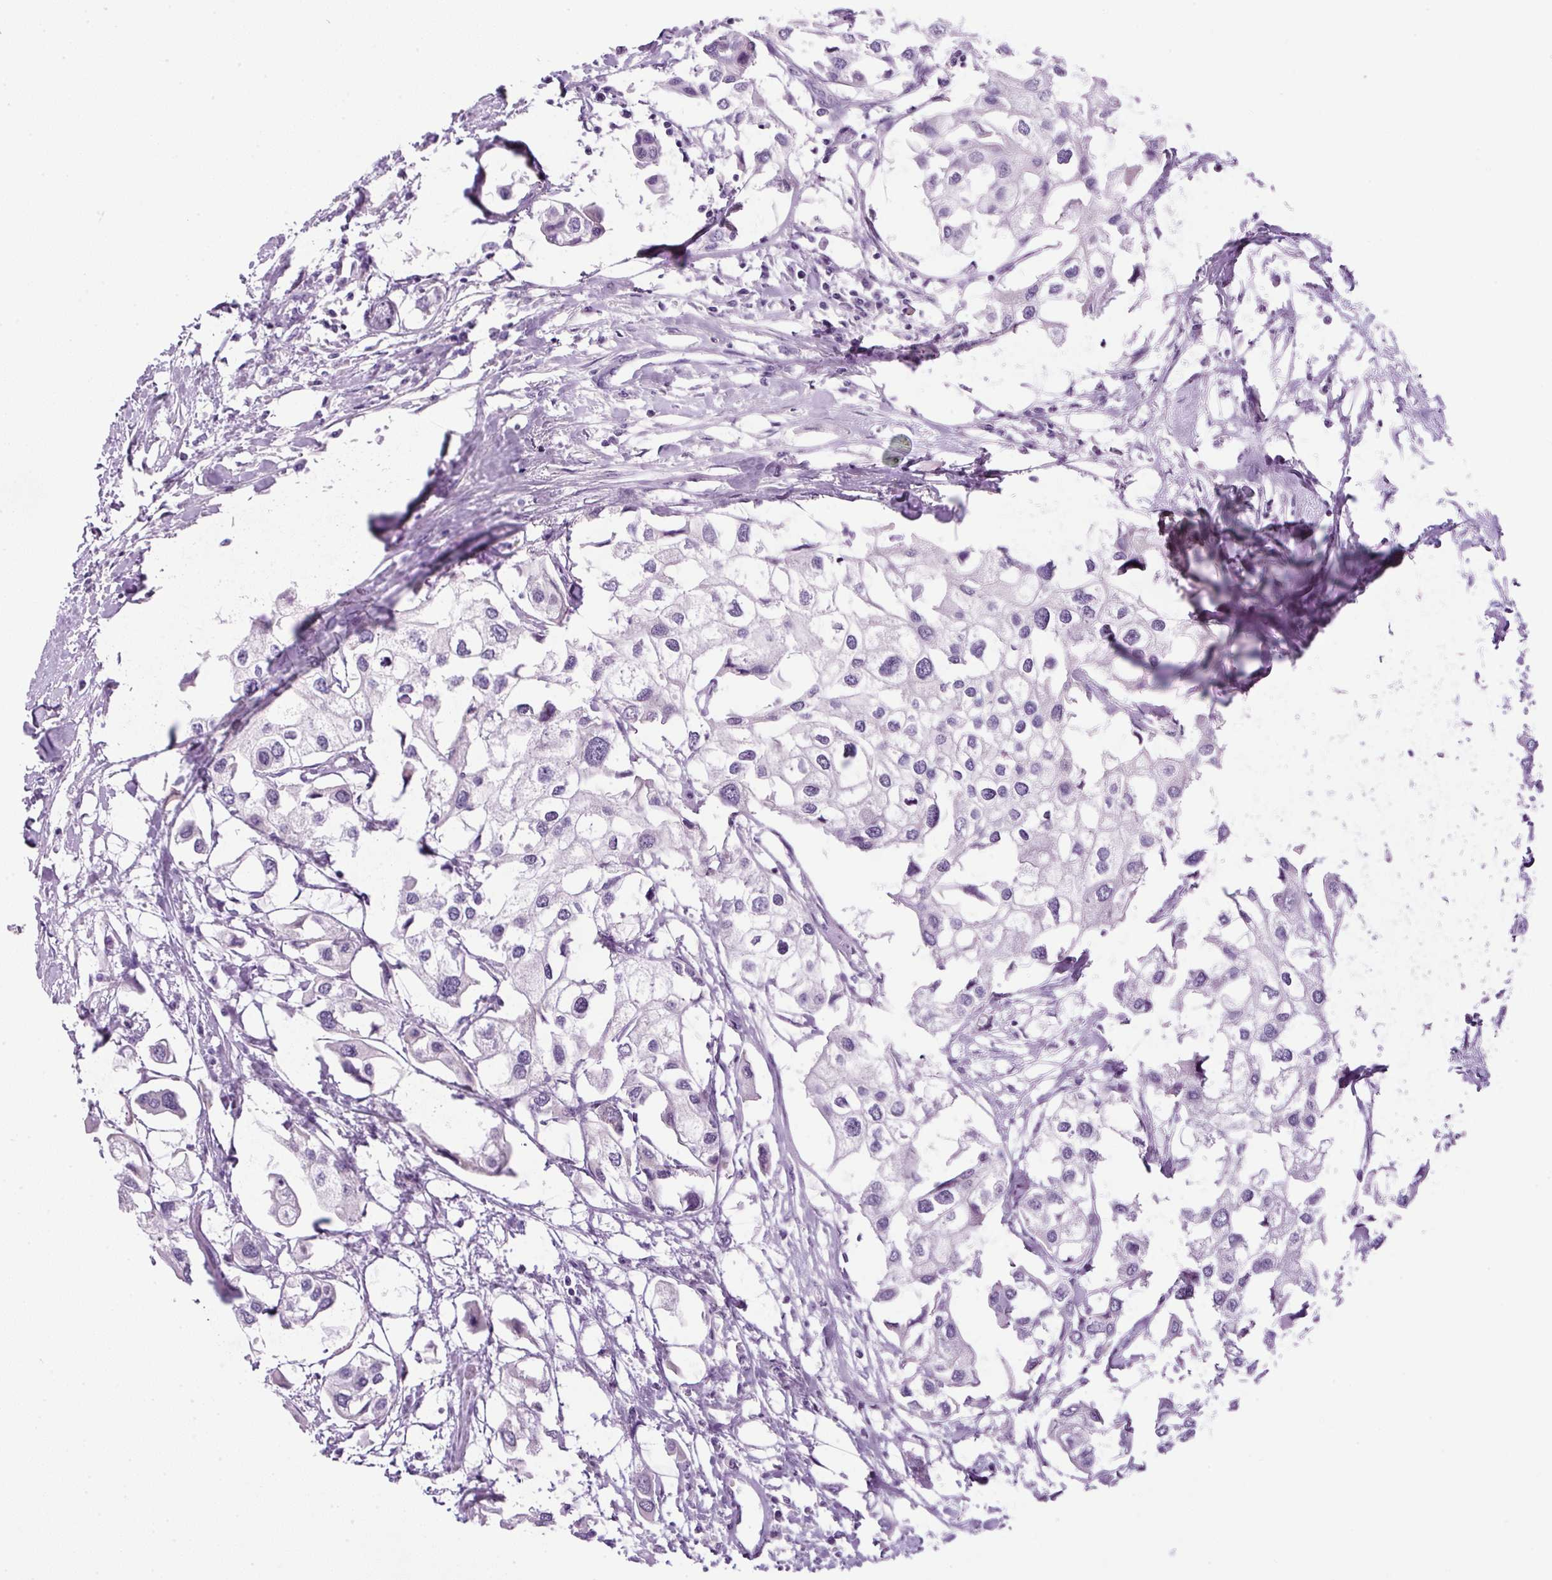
{"staining": {"intensity": "negative", "quantity": "none", "location": "none"}, "tissue": "urothelial cancer", "cell_type": "Tumor cells", "image_type": "cancer", "snomed": [{"axis": "morphology", "description": "Urothelial carcinoma, High grade"}, {"axis": "topography", "description": "Urinary bladder"}], "caption": "A high-resolution histopathology image shows immunohistochemistry staining of urothelial cancer, which displays no significant positivity in tumor cells.", "gene": "RHBDD2", "patient": {"sex": "male", "age": 64}}